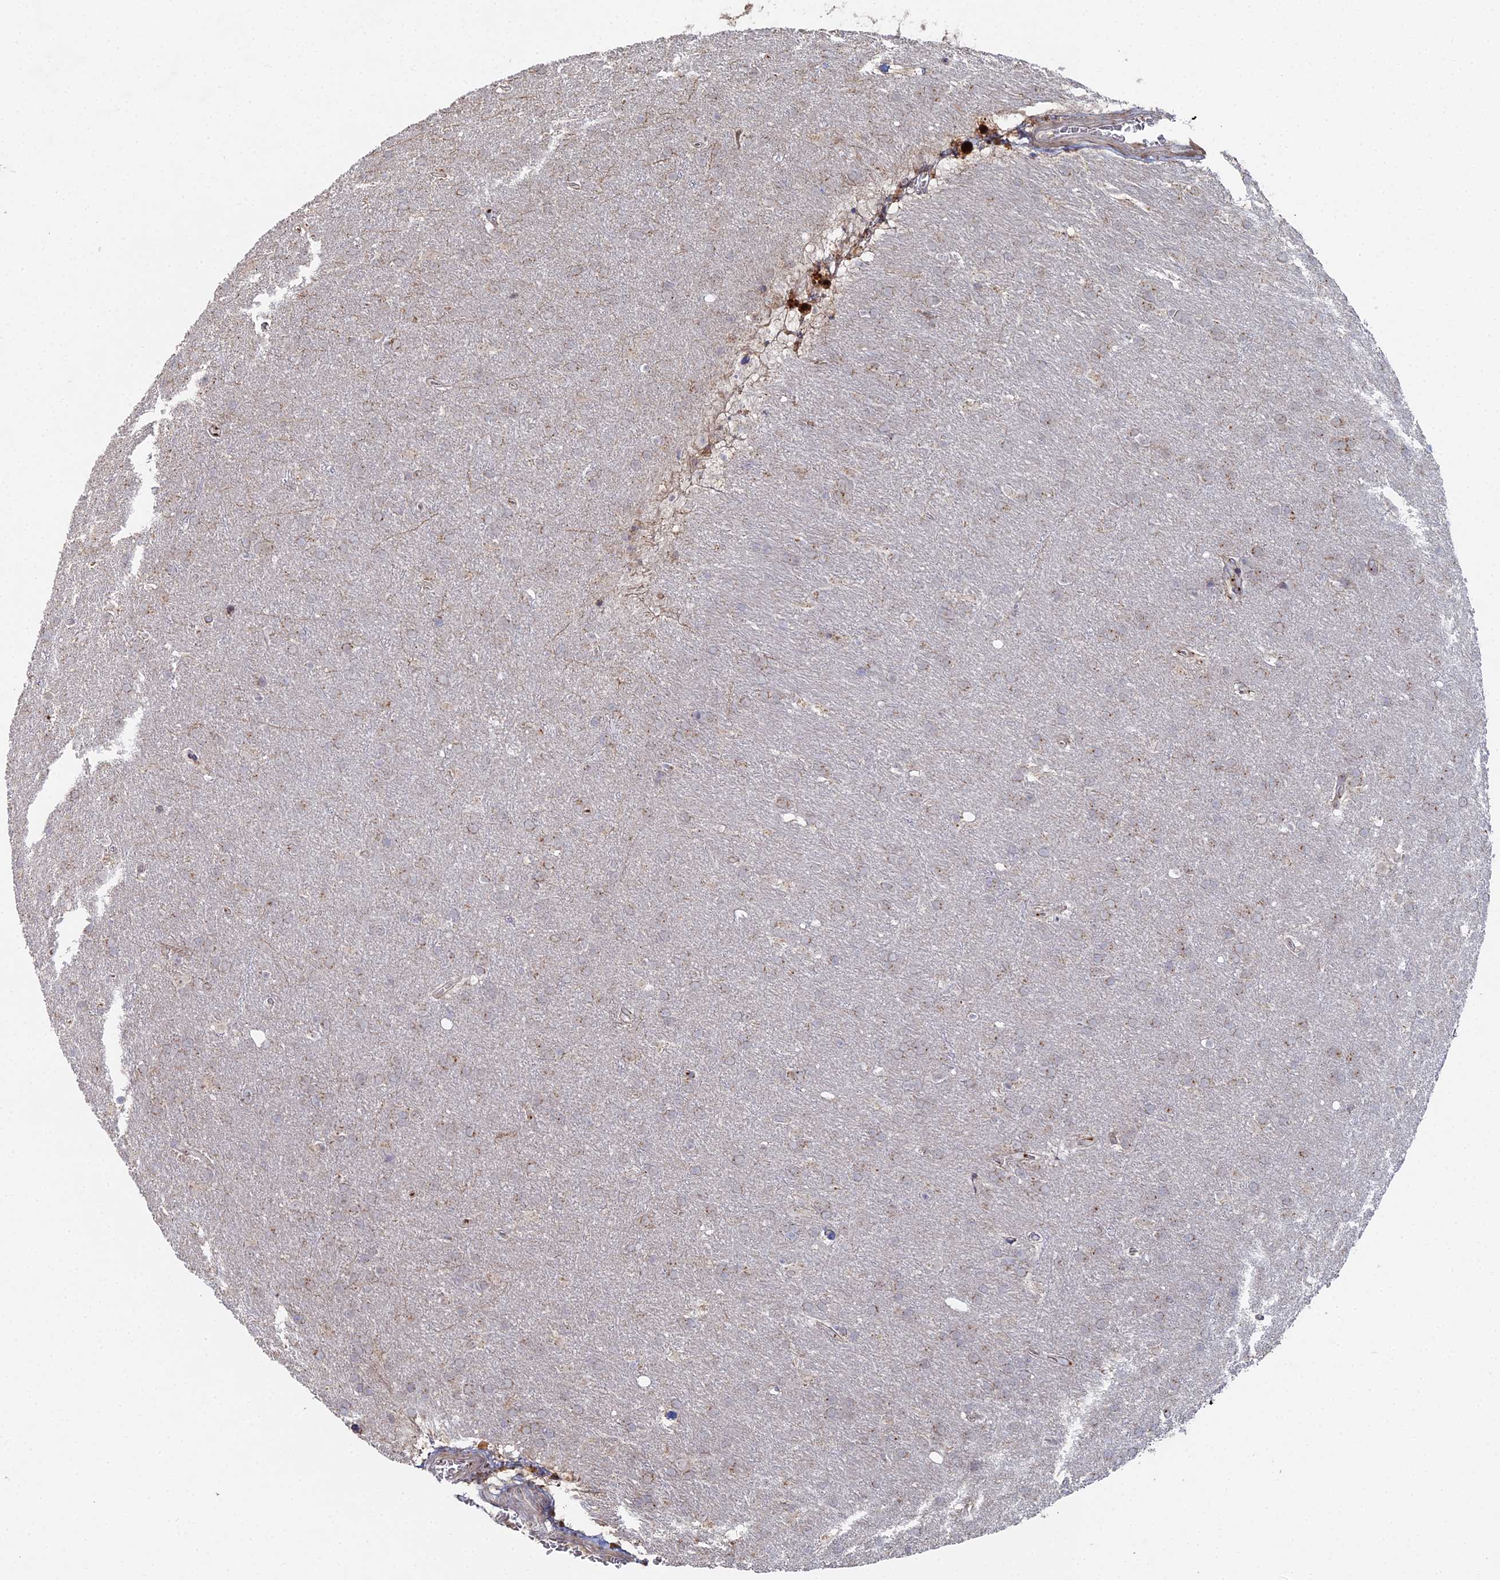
{"staining": {"intensity": "weak", "quantity": ">75%", "location": "cytoplasmic/membranous"}, "tissue": "glioma", "cell_type": "Tumor cells", "image_type": "cancer", "snomed": [{"axis": "morphology", "description": "Glioma, malignant, Low grade"}, {"axis": "topography", "description": "Brain"}], "caption": "A low amount of weak cytoplasmic/membranous expression is seen in about >75% of tumor cells in glioma tissue. (Brightfield microscopy of DAB IHC at high magnification).", "gene": "SGMS1", "patient": {"sex": "female", "age": 32}}